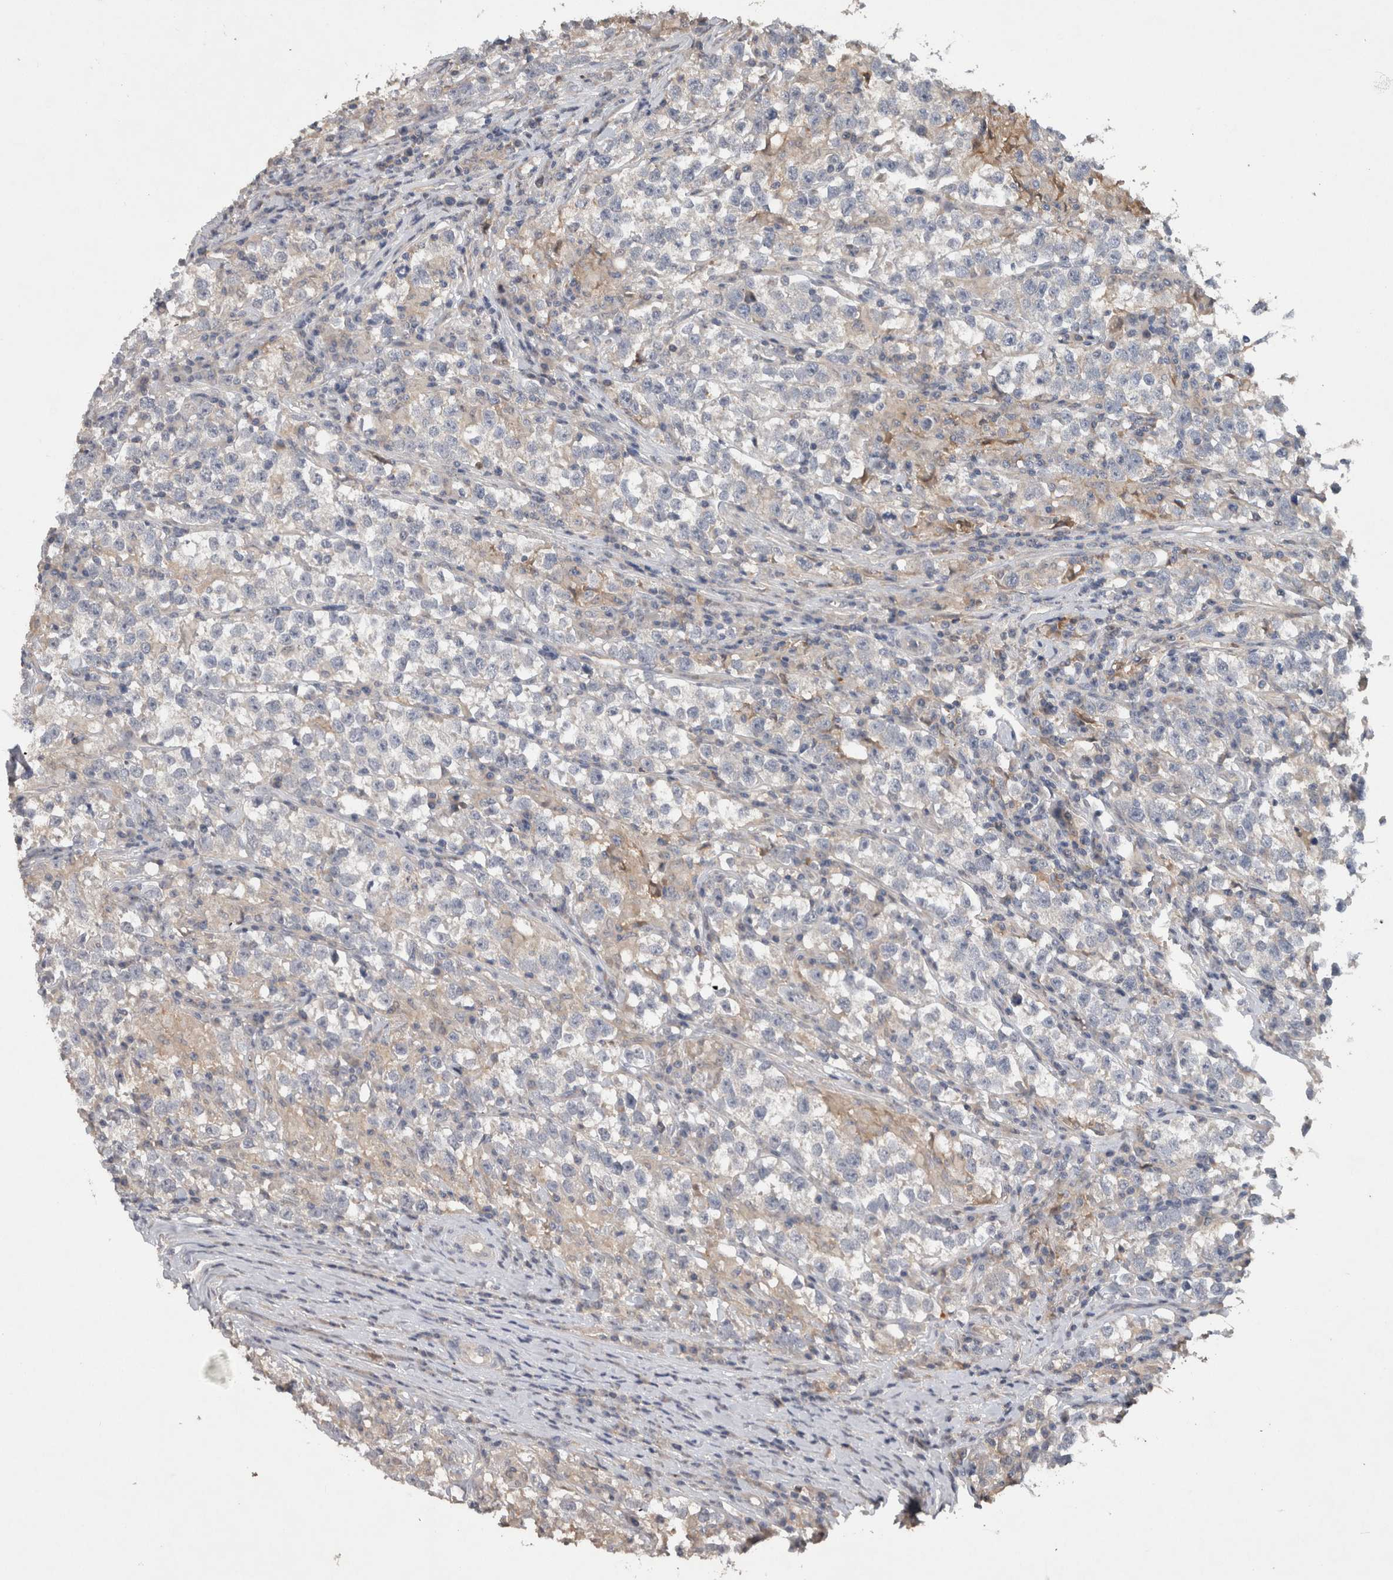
{"staining": {"intensity": "negative", "quantity": "none", "location": "none"}, "tissue": "testis cancer", "cell_type": "Tumor cells", "image_type": "cancer", "snomed": [{"axis": "morphology", "description": "Normal tissue, NOS"}, {"axis": "morphology", "description": "Seminoma, NOS"}, {"axis": "topography", "description": "Testis"}], "caption": "DAB (3,3'-diaminobenzidine) immunohistochemical staining of seminoma (testis) demonstrates no significant staining in tumor cells.", "gene": "HEXD", "patient": {"sex": "male", "age": 43}}